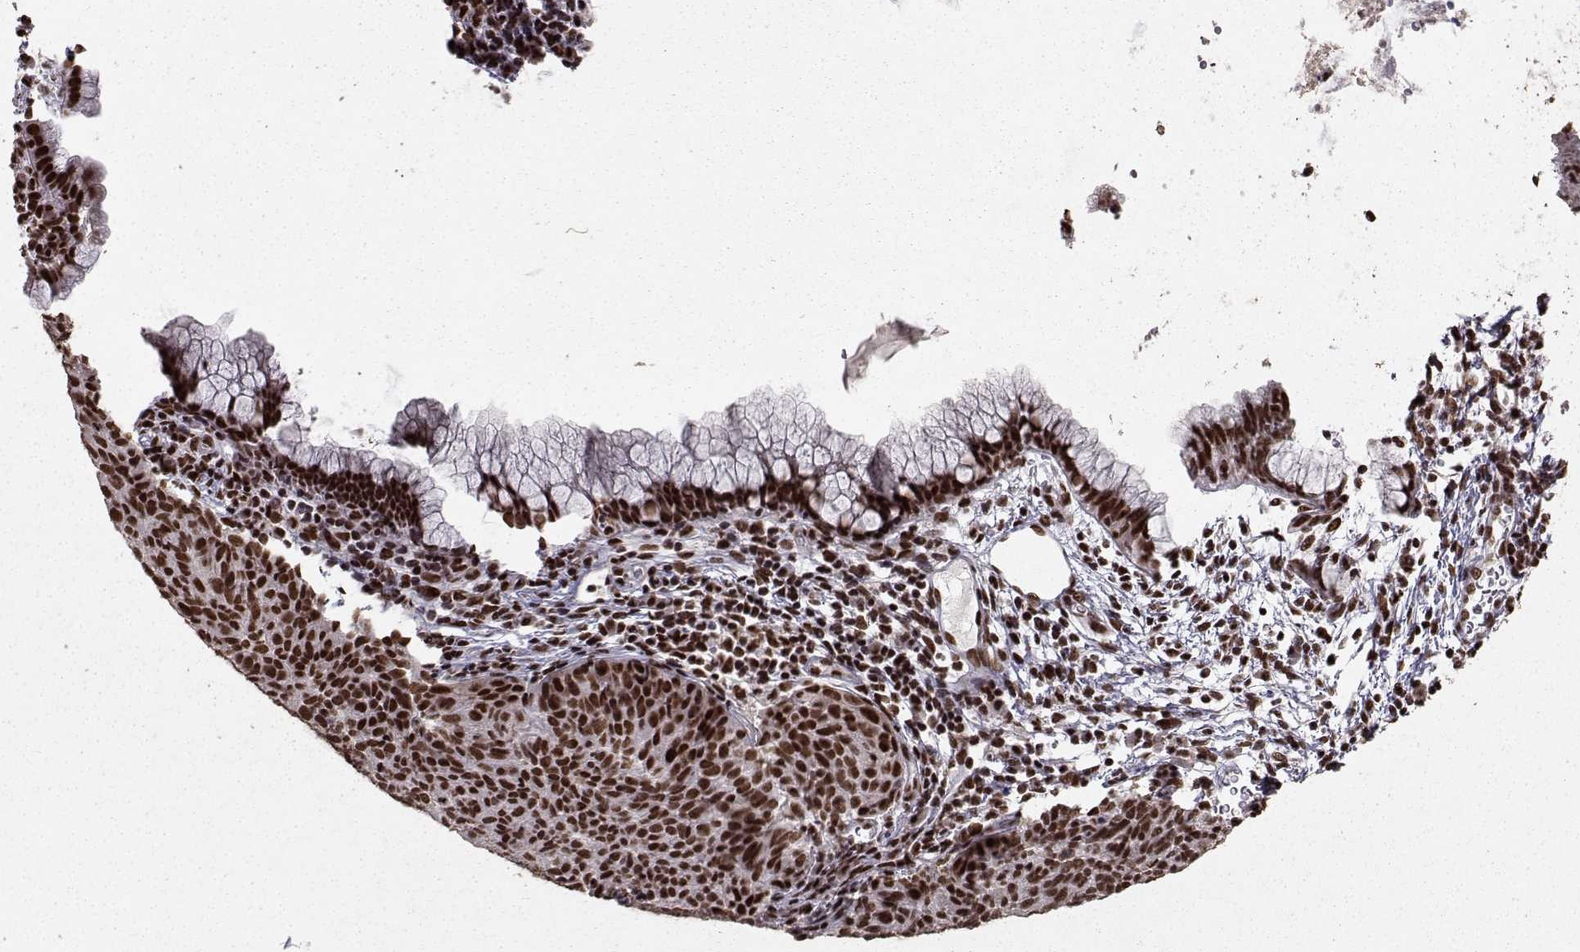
{"staining": {"intensity": "strong", "quantity": ">75%", "location": "nuclear"}, "tissue": "cervical cancer", "cell_type": "Tumor cells", "image_type": "cancer", "snomed": [{"axis": "morphology", "description": "Squamous cell carcinoma, NOS"}, {"axis": "topography", "description": "Cervix"}], "caption": "Immunohistochemistry (IHC) photomicrograph of cervical cancer (squamous cell carcinoma) stained for a protein (brown), which demonstrates high levels of strong nuclear positivity in about >75% of tumor cells.", "gene": "SF1", "patient": {"sex": "female", "age": 39}}